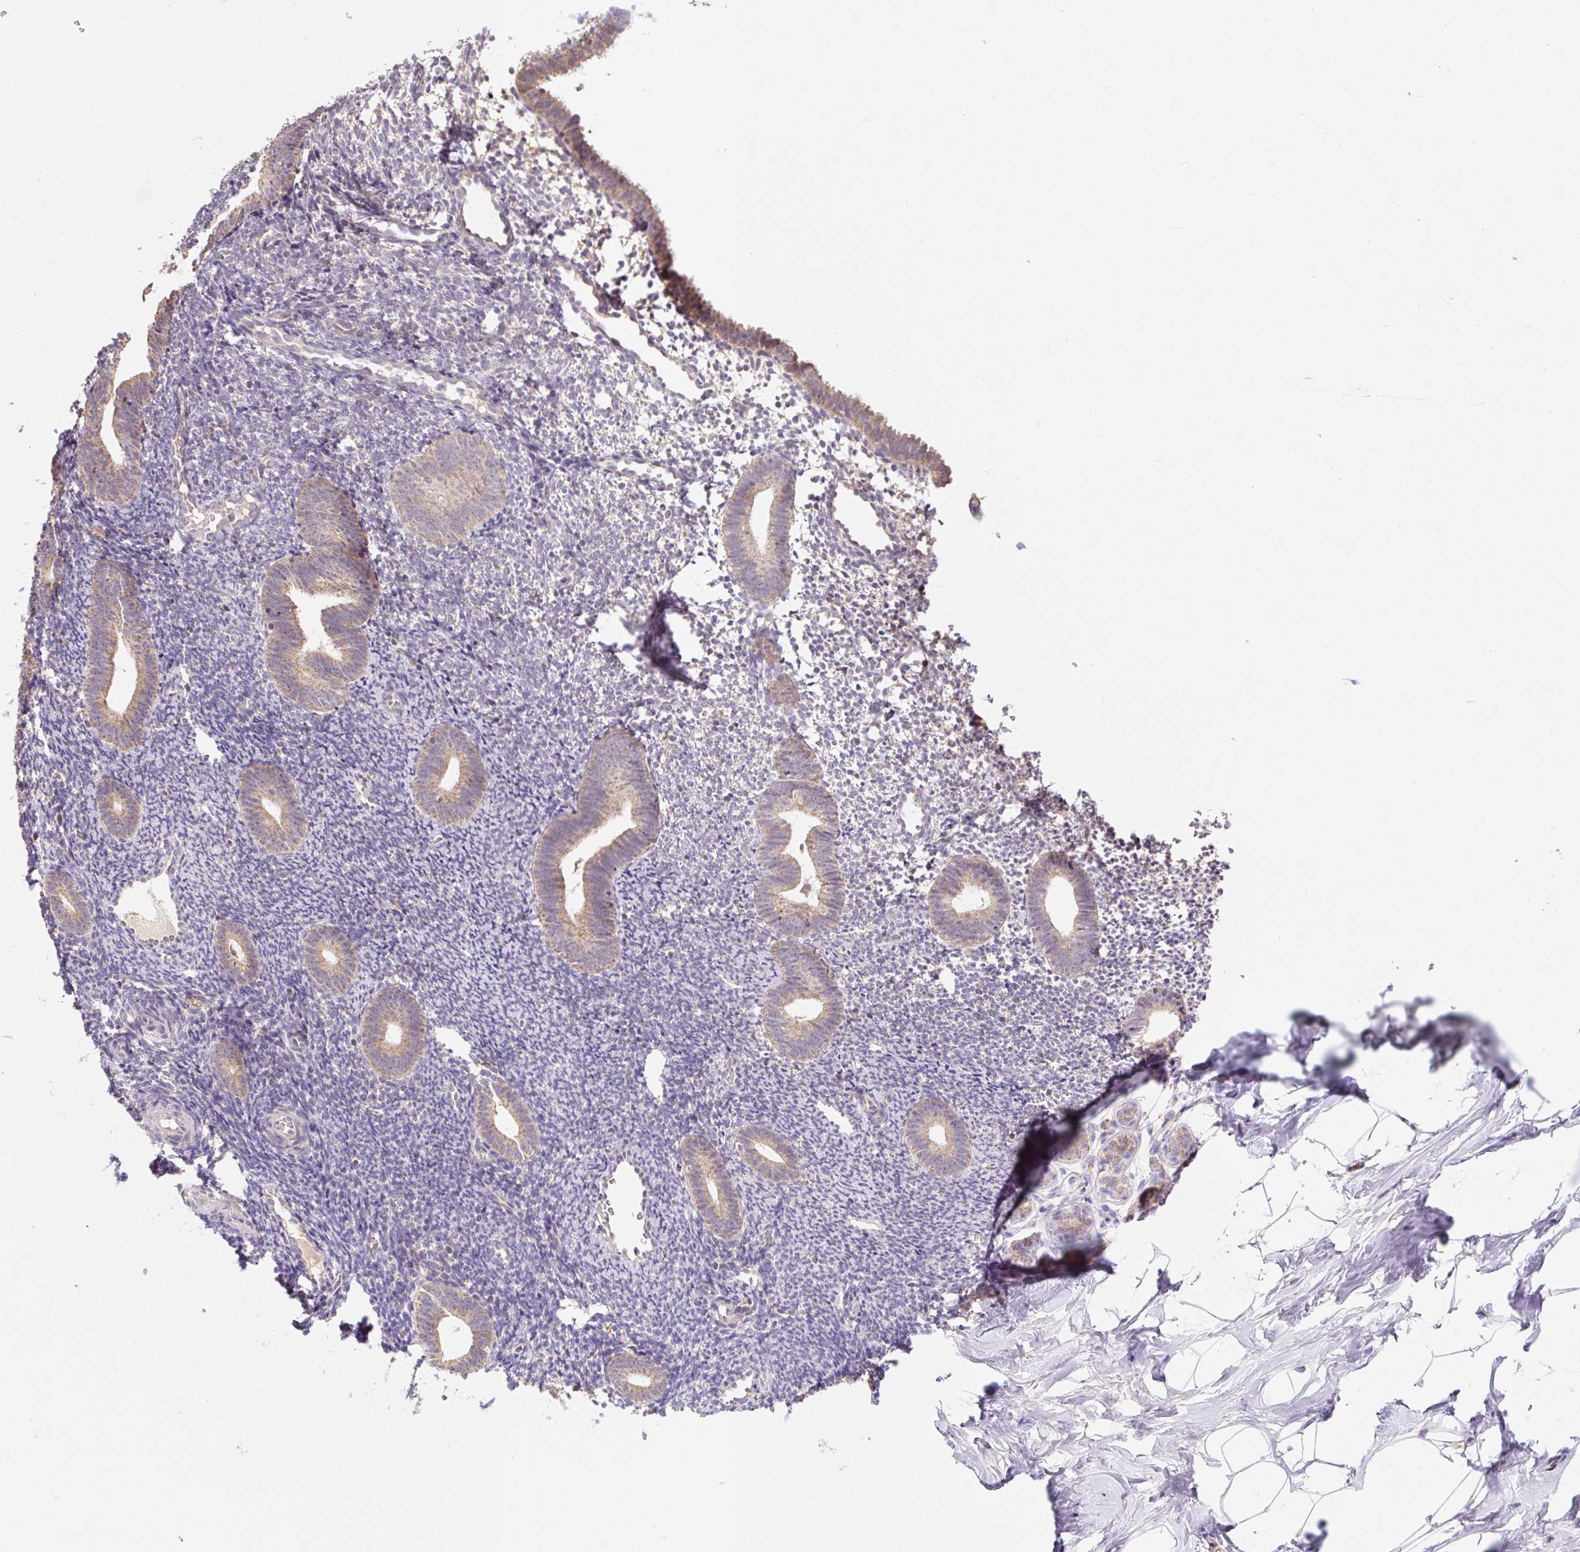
{"staining": {"intensity": "weak", "quantity": "25%-75%", "location": "cytoplasmic/membranous"}, "tissue": "endometrium", "cell_type": "Cells in endometrial stroma", "image_type": "normal", "snomed": [{"axis": "morphology", "description": "Normal tissue, NOS"}, {"axis": "topography", "description": "Endometrium"}], "caption": "Immunohistochemistry image of normal endometrium: human endometrium stained using immunohistochemistry exhibits low levels of weak protein expression localized specifically in the cytoplasmic/membranous of cells in endometrial stroma, appearing as a cytoplasmic/membranous brown color.", "gene": "MFSD9", "patient": {"sex": "female", "age": 39}}